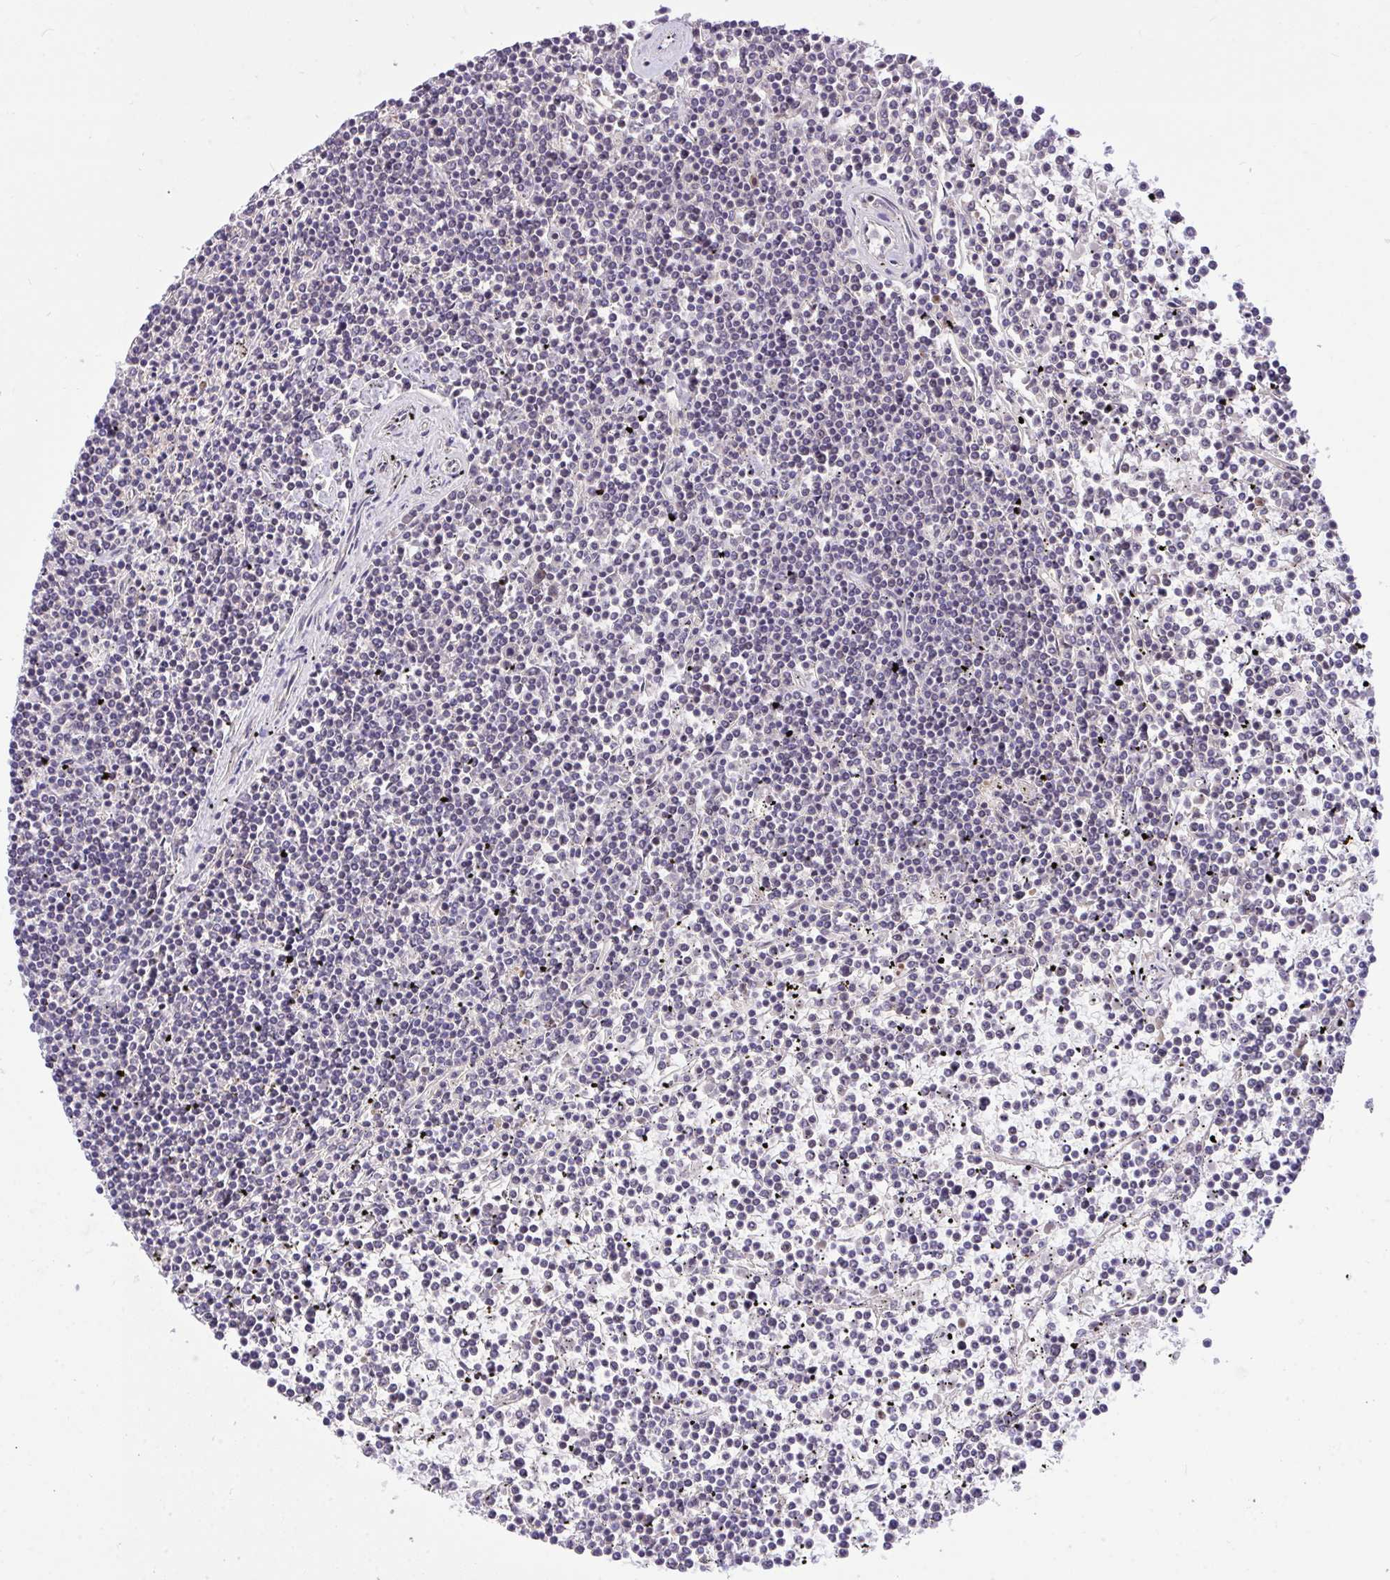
{"staining": {"intensity": "negative", "quantity": "none", "location": "none"}, "tissue": "lymphoma", "cell_type": "Tumor cells", "image_type": "cancer", "snomed": [{"axis": "morphology", "description": "Malignant lymphoma, non-Hodgkin's type, Low grade"}, {"axis": "topography", "description": "Spleen"}], "caption": "Lymphoma stained for a protein using immunohistochemistry (IHC) exhibits no expression tumor cells.", "gene": "PPP1CA", "patient": {"sex": "female", "age": 19}}